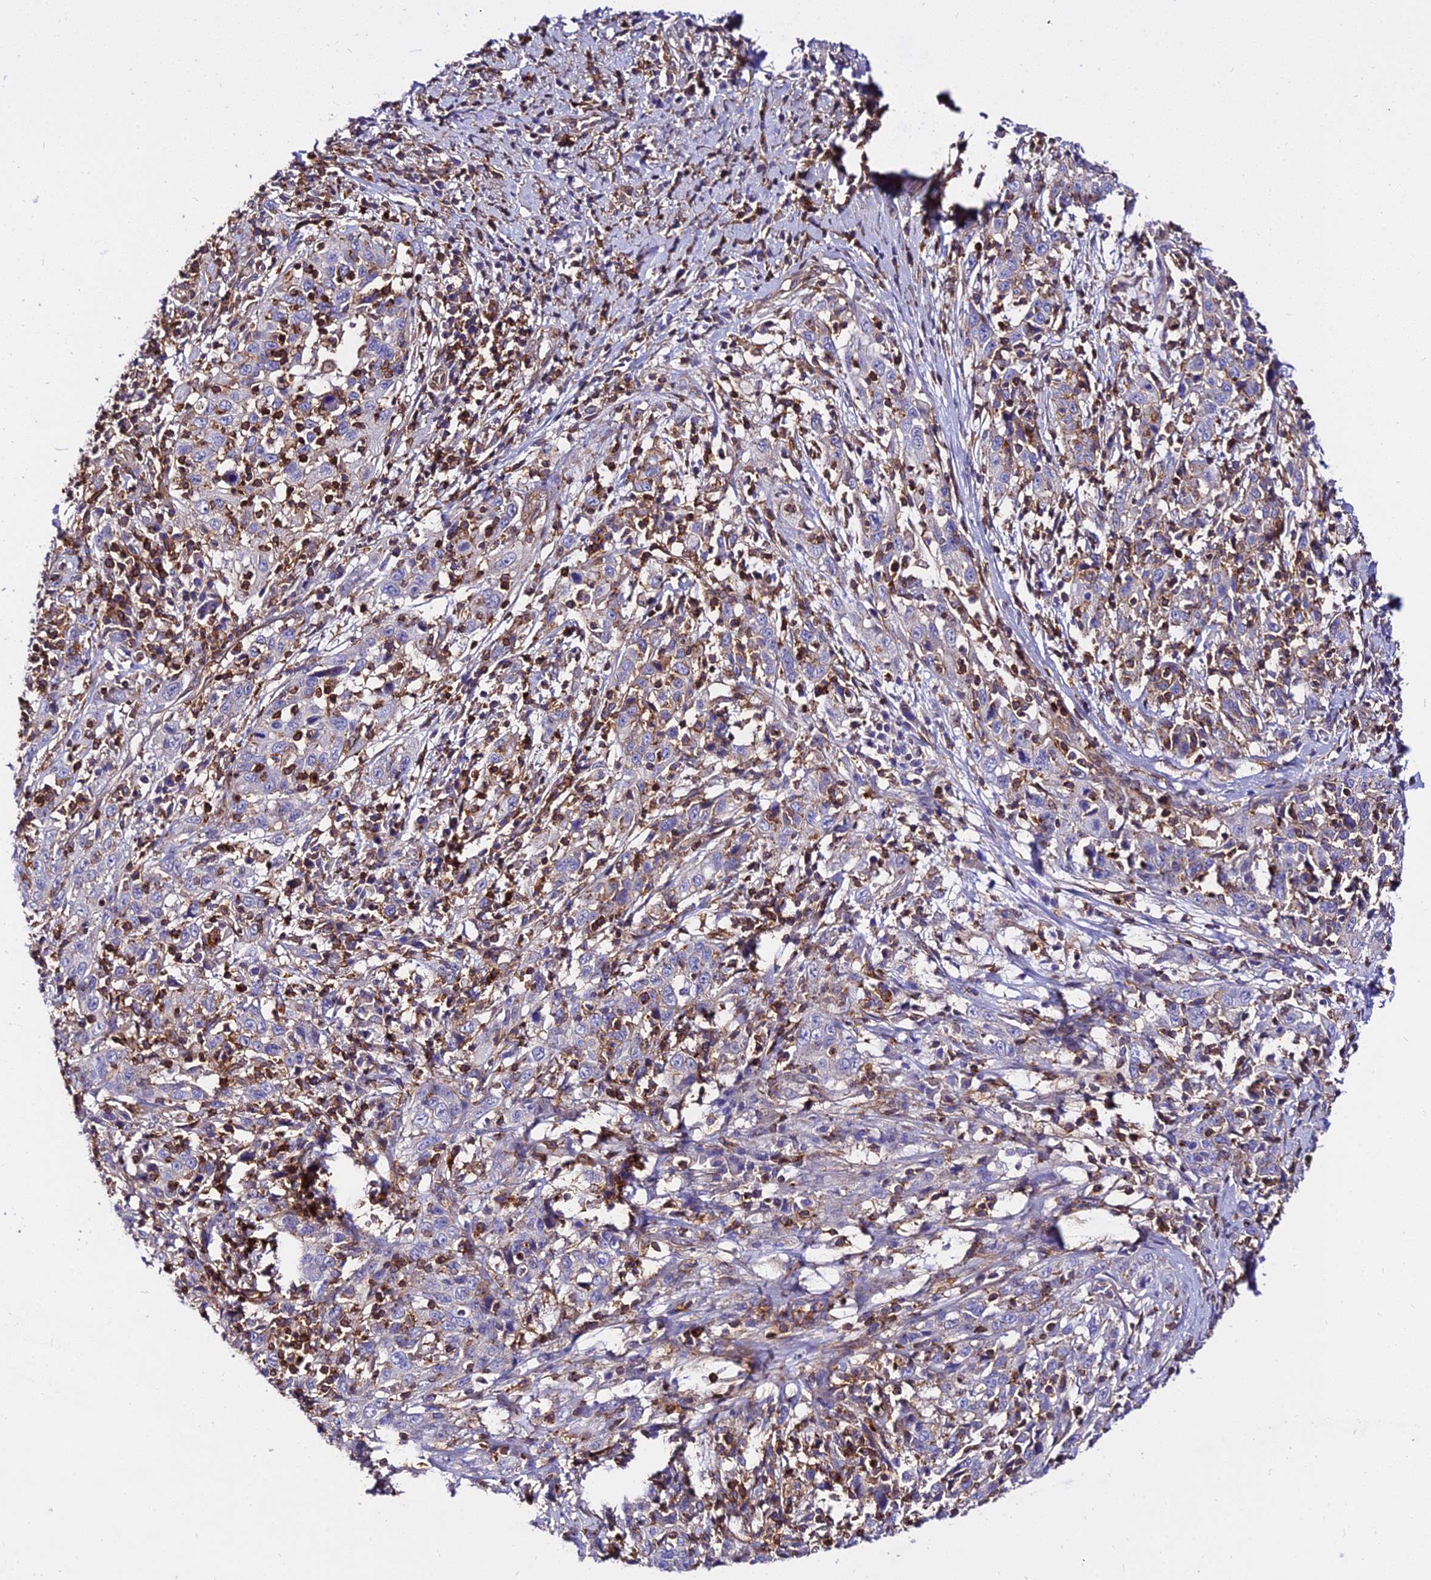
{"staining": {"intensity": "weak", "quantity": "<25%", "location": "cytoplasmic/membranous"}, "tissue": "cervical cancer", "cell_type": "Tumor cells", "image_type": "cancer", "snomed": [{"axis": "morphology", "description": "Squamous cell carcinoma, NOS"}, {"axis": "topography", "description": "Cervix"}], "caption": "This is an immunohistochemistry (IHC) photomicrograph of human cervical squamous cell carcinoma. There is no positivity in tumor cells.", "gene": "CSRP1", "patient": {"sex": "female", "age": 46}}